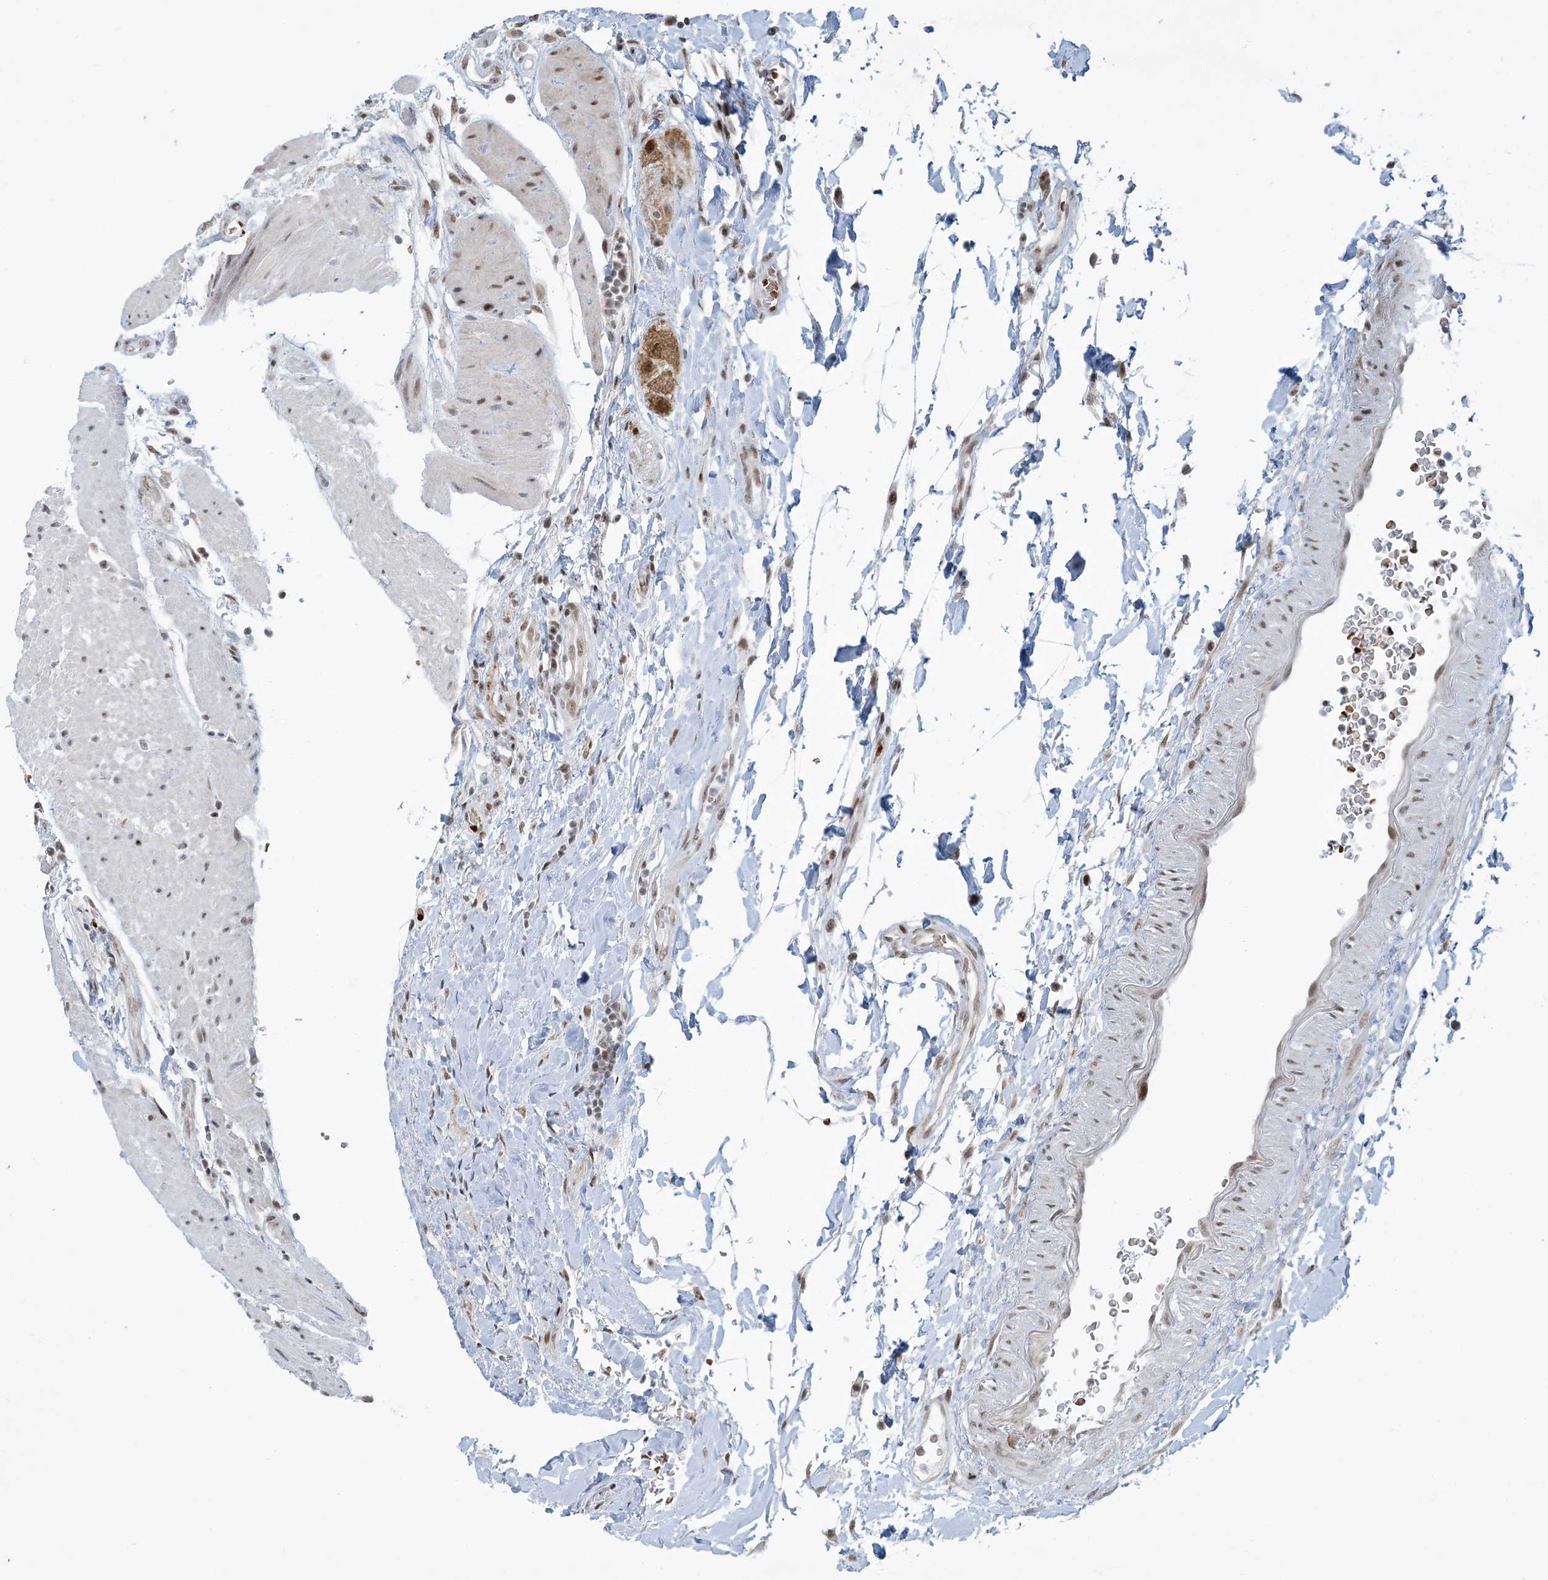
{"staining": {"intensity": "negative", "quantity": "none", "location": "none"}, "tissue": "colon", "cell_type": "Endothelial cells", "image_type": "normal", "snomed": [{"axis": "morphology", "description": "Normal tissue, NOS"}, {"axis": "topography", "description": "Colon"}], "caption": "An image of human colon is negative for staining in endothelial cells. (DAB (3,3'-diaminobenzidine) IHC with hematoxylin counter stain).", "gene": "ECT2L", "patient": {"sex": "female", "age": 79}}